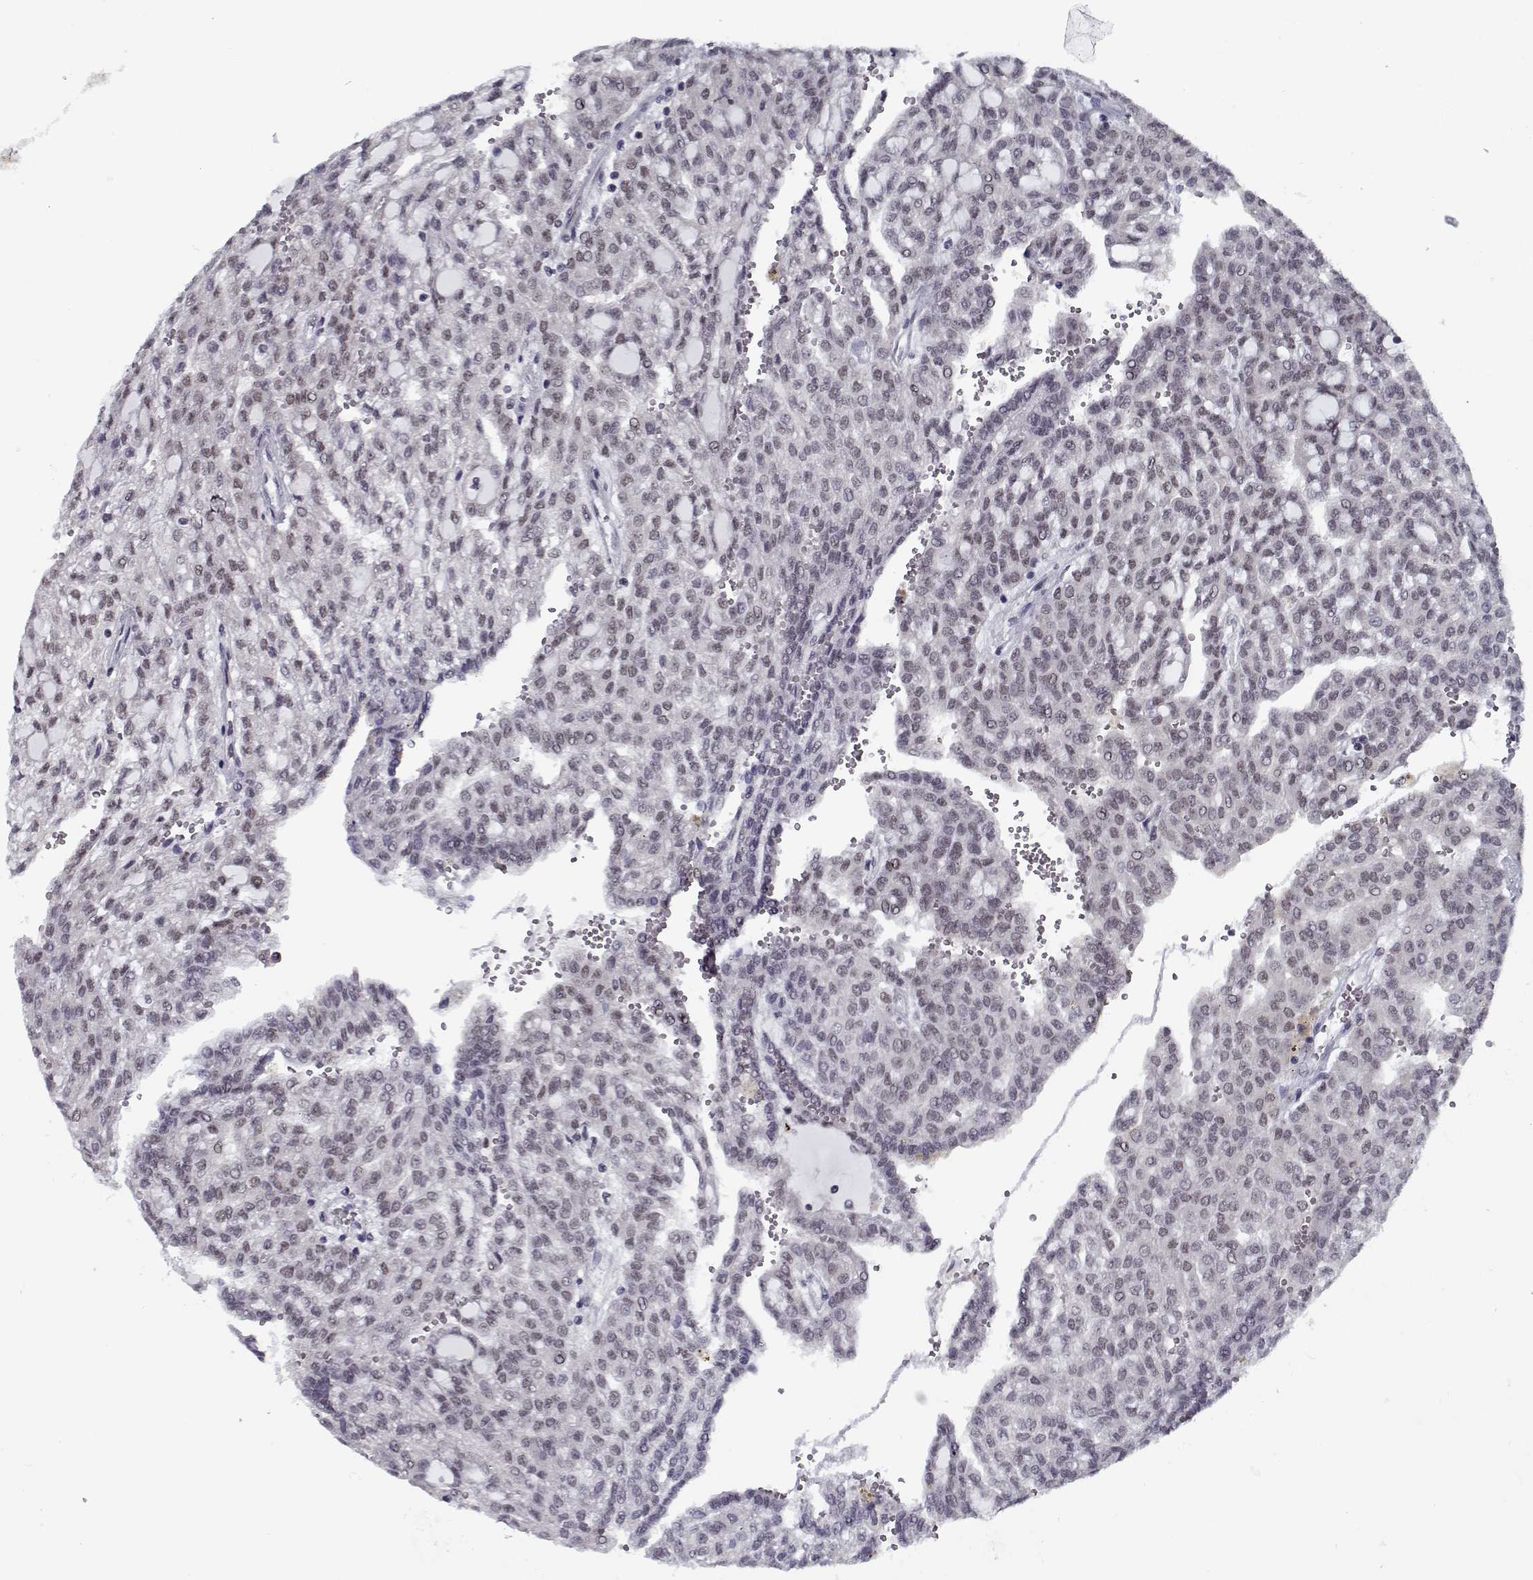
{"staining": {"intensity": "weak", "quantity": "<25%", "location": "nuclear"}, "tissue": "renal cancer", "cell_type": "Tumor cells", "image_type": "cancer", "snomed": [{"axis": "morphology", "description": "Adenocarcinoma, NOS"}, {"axis": "topography", "description": "Kidney"}], "caption": "This is a photomicrograph of immunohistochemistry (IHC) staining of renal cancer (adenocarcinoma), which shows no positivity in tumor cells.", "gene": "TESPA1", "patient": {"sex": "male", "age": 63}}